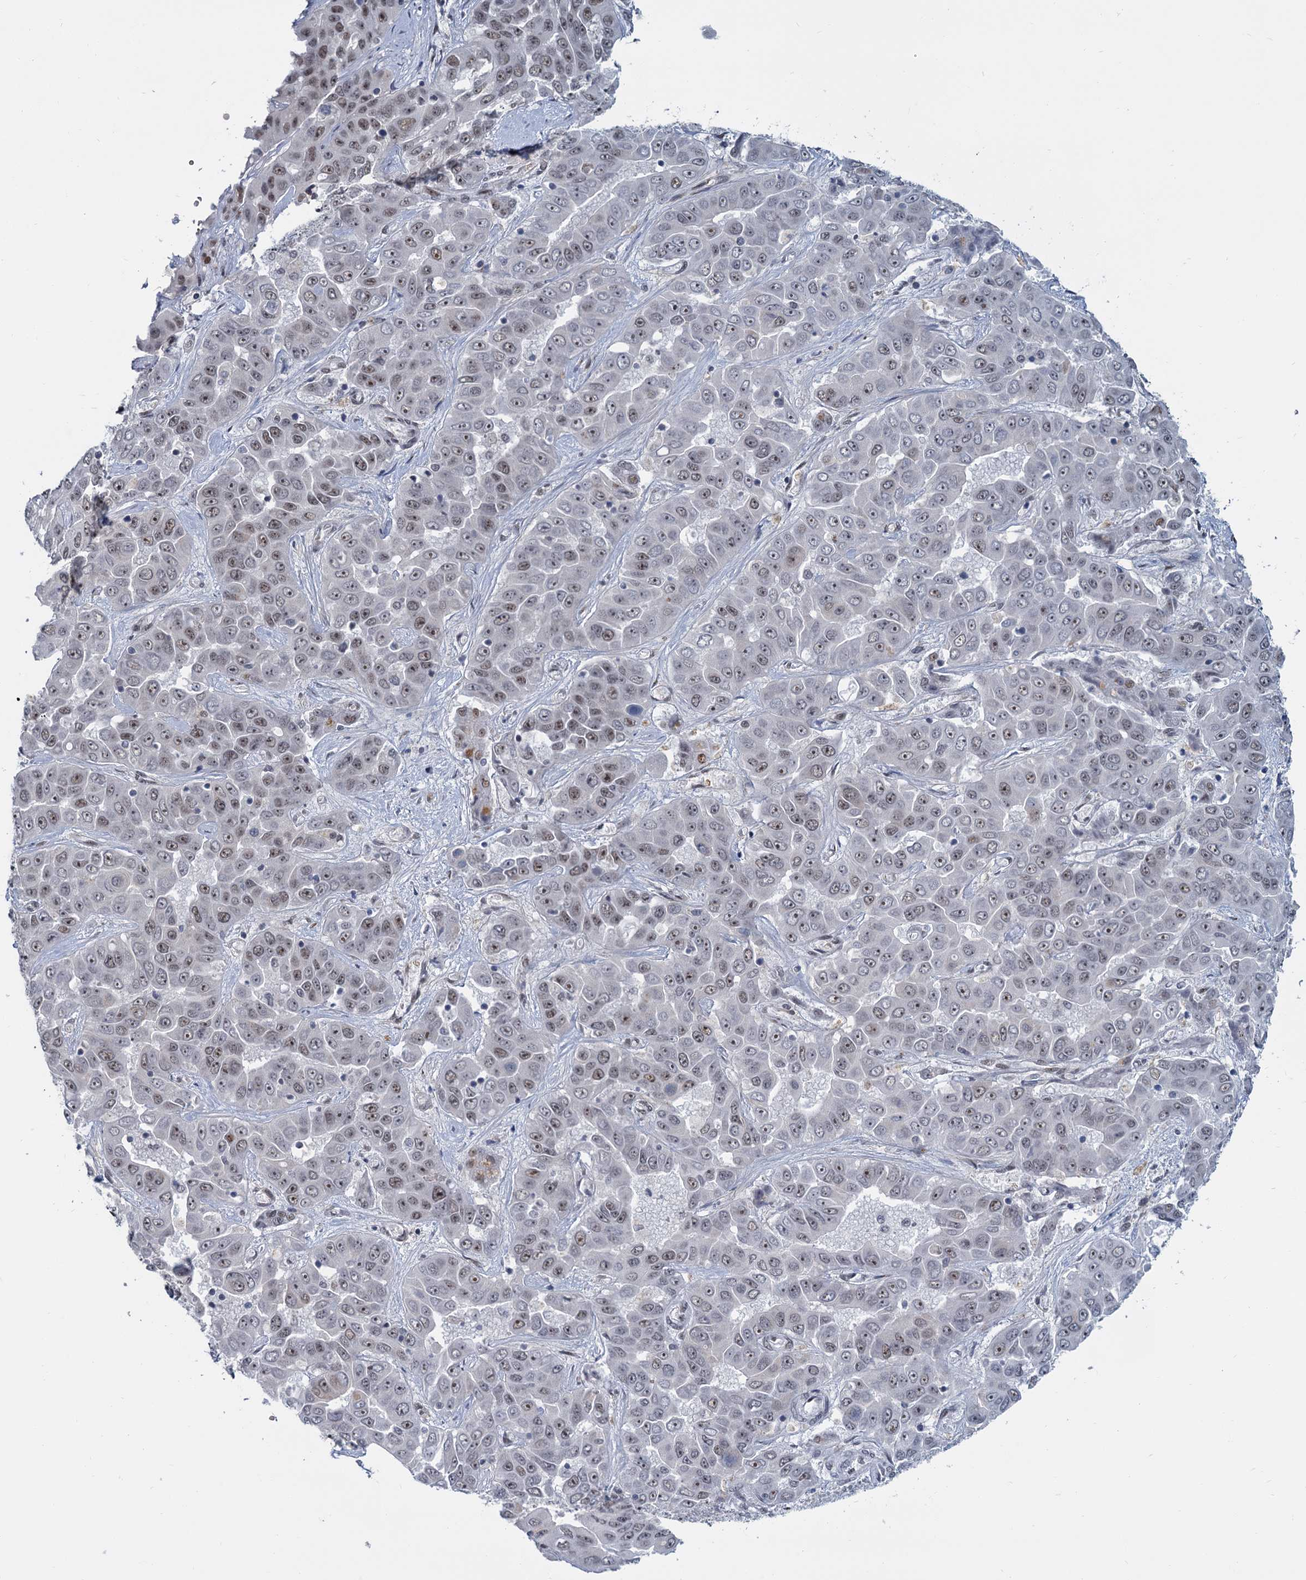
{"staining": {"intensity": "weak", "quantity": "25%-75%", "location": "nuclear"}, "tissue": "liver cancer", "cell_type": "Tumor cells", "image_type": "cancer", "snomed": [{"axis": "morphology", "description": "Cholangiocarcinoma"}, {"axis": "topography", "description": "Liver"}], "caption": "A low amount of weak nuclear staining is appreciated in approximately 25%-75% of tumor cells in cholangiocarcinoma (liver) tissue.", "gene": "RPRD1A", "patient": {"sex": "female", "age": 52}}